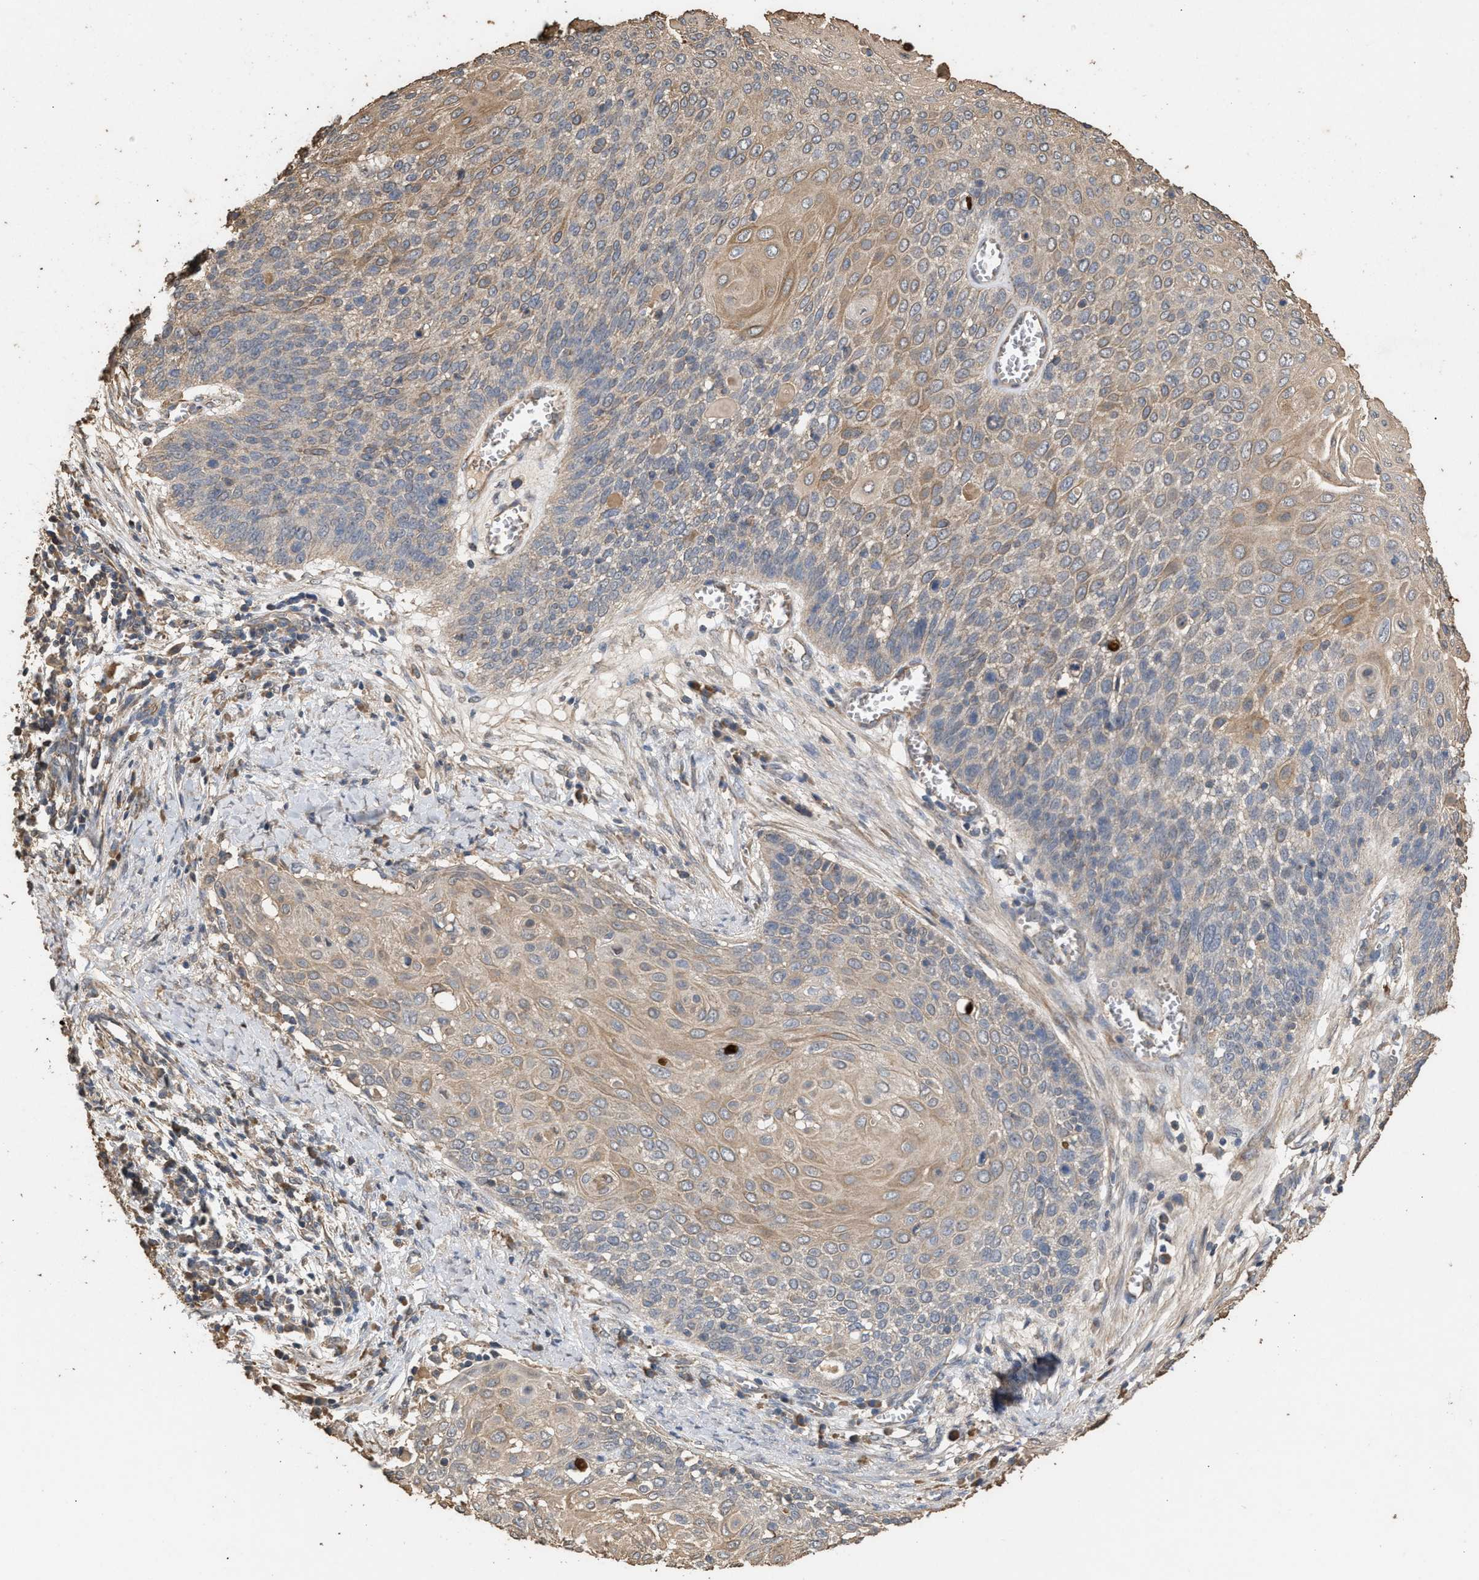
{"staining": {"intensity": "weak", "quantity": ">75%", "location": "cytoplasmic/membranous"}, "tissue": "cervical cancer", "cell_type": "Tumor cells", "image_type": "cancer", "snomed": [{"axis": "morphology", "description": "Squamous cell carcinoma, NOS"}, {"axis": "topography", "description": "Cervix"}], "caption": "This is an image of immunohistochemistry (IHC) staining of cervical squamous cell carcinoma, which shows weak expression in the cytoplasmic/membranous of tumor cells.", "gene": "HTRA3", "patient": {"sex": "female", "age": 39}}